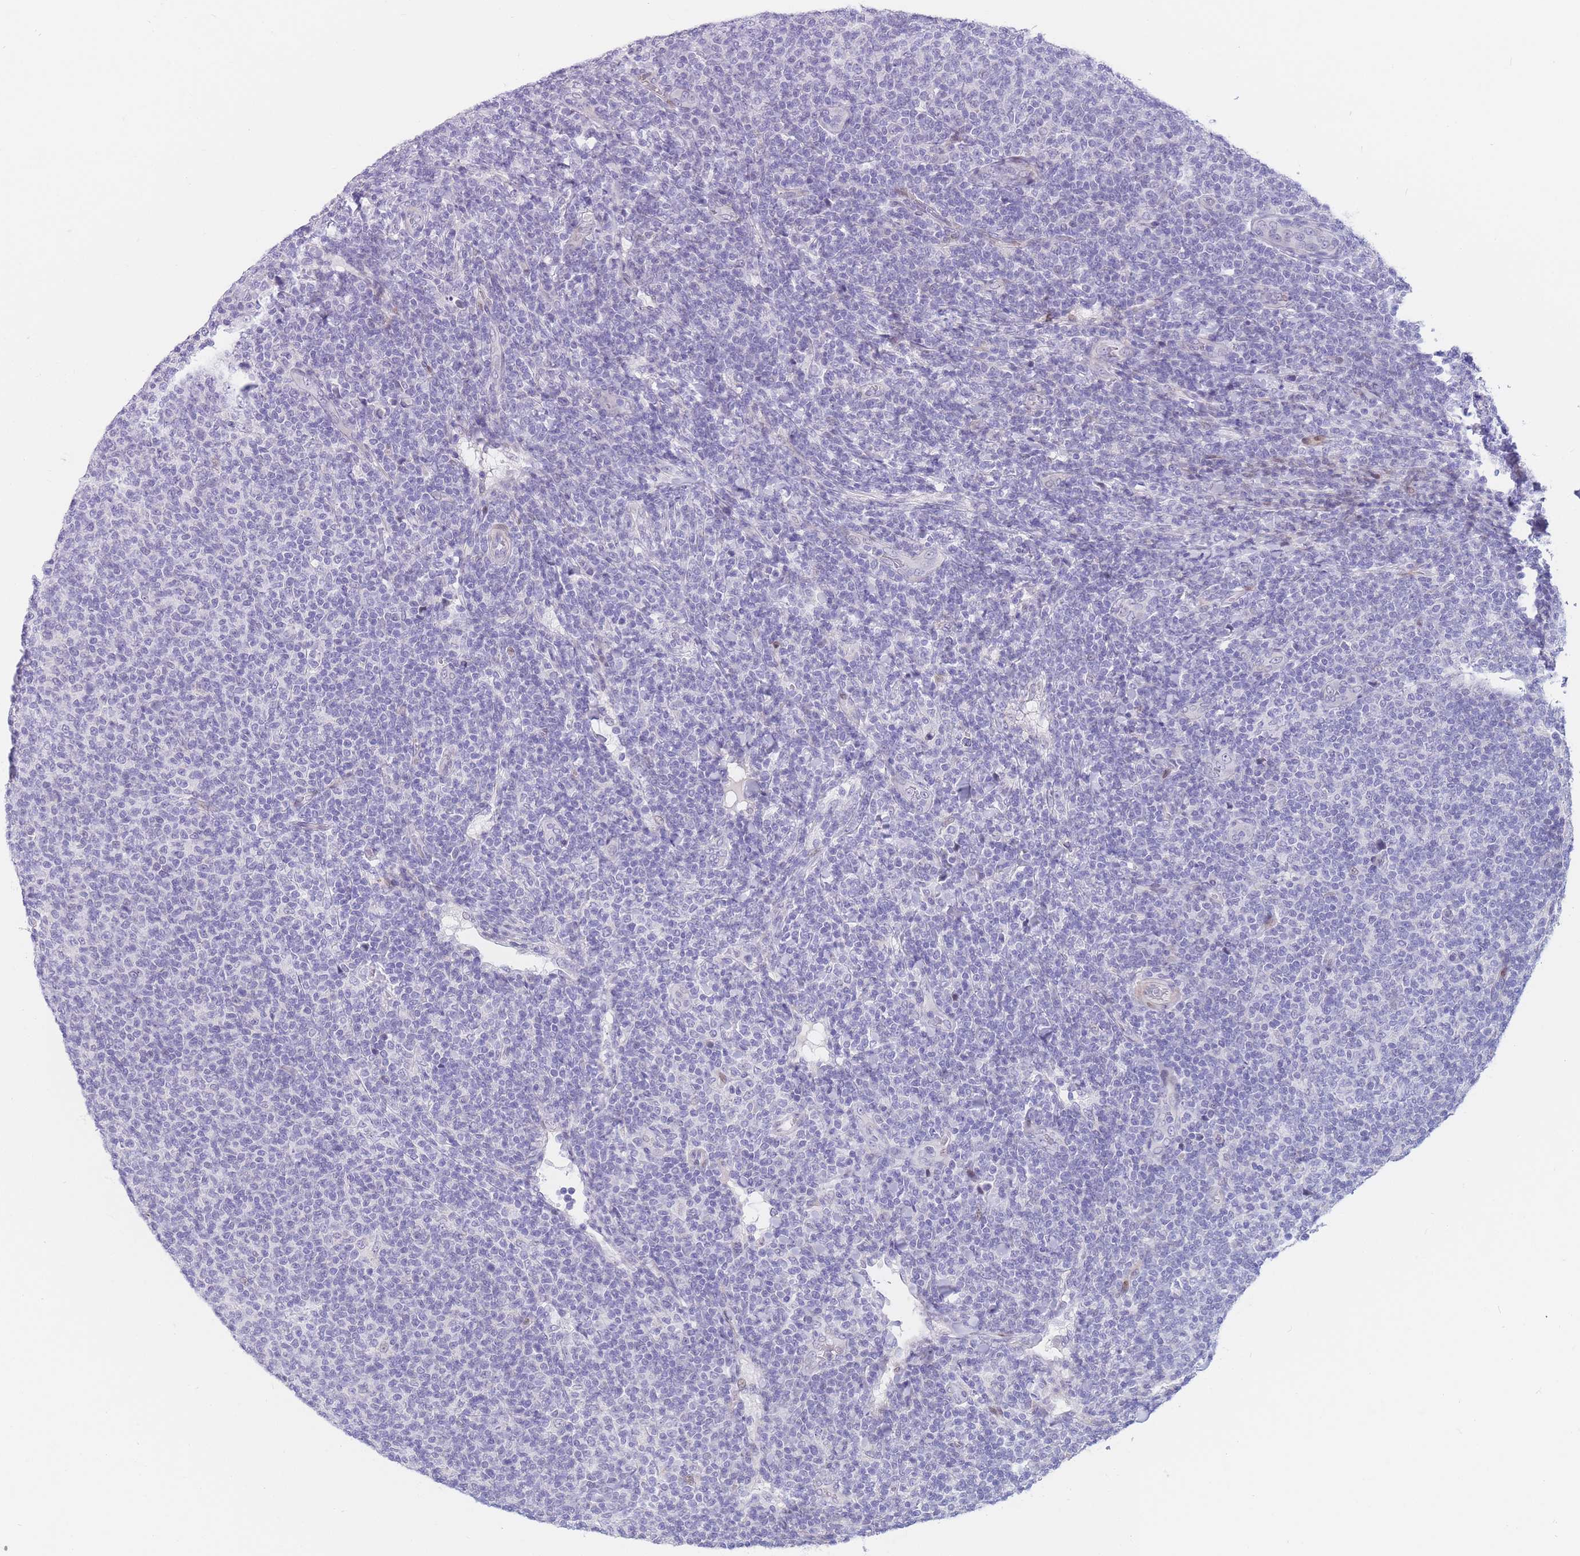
{"staining": {"intensity": "negative", "quantity": "none", "location": "none"}, "tissue": "lymphoma", "cell_type": "Tumor cells", "image_type": "cancer", "snomed": [{"axis": "morphology", "description": "Malignant lymphoma, non-Hodgkin's type, Low grade"}, {"axis": "topography", "description": "Lymph node"}], "caption": "This is a photomicrograph of immunohistochemistry (IHC) staining of lymphoma, which shows no positivity in tumor cells. (Brightfield microscopy of DAB (3,3'-diaminobenzidine) immunohistochemistry at high magnification).", "gene": "SHCBP1", "patient": {"sex": "male", "age": 66}}